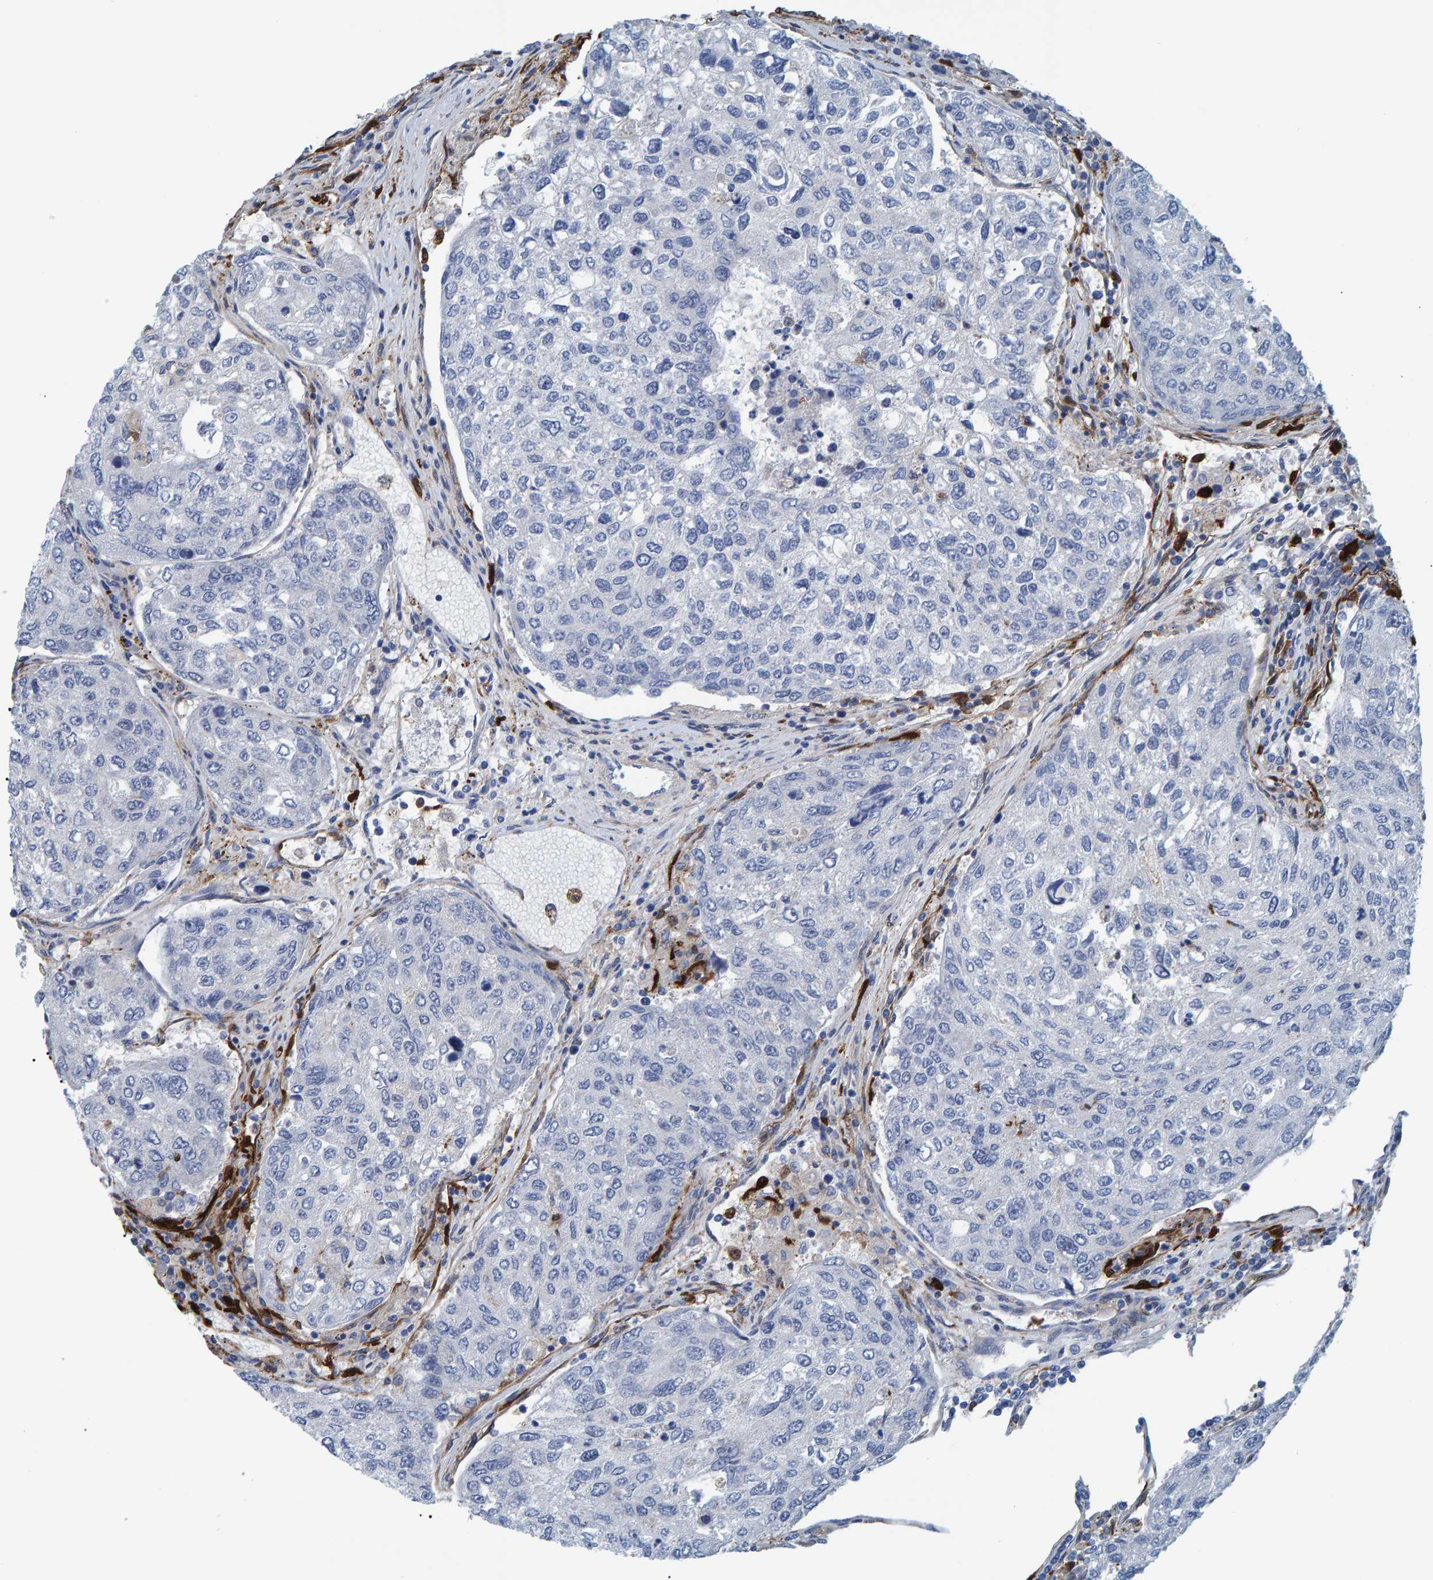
{"staining": {"intensity": "negative", "quantity": "none", "location": "none"}, "tissue": "urothelial cancer", "cell_type": "Tumor cells", "image_type": "cancer", "snomed": [{"axis": "morphology", "description": "Urothelial carcinoma, High grade"}, {"axis": "topography", "description": "Lymph node"}, {"axis": "topography", "description": "Urinary bladder"}], "caption": "IHC of human urothelial cancer displays no positivity in tumor cells.", "gene": "IDO1", "patient": {"sex": "male", "age": 51}}